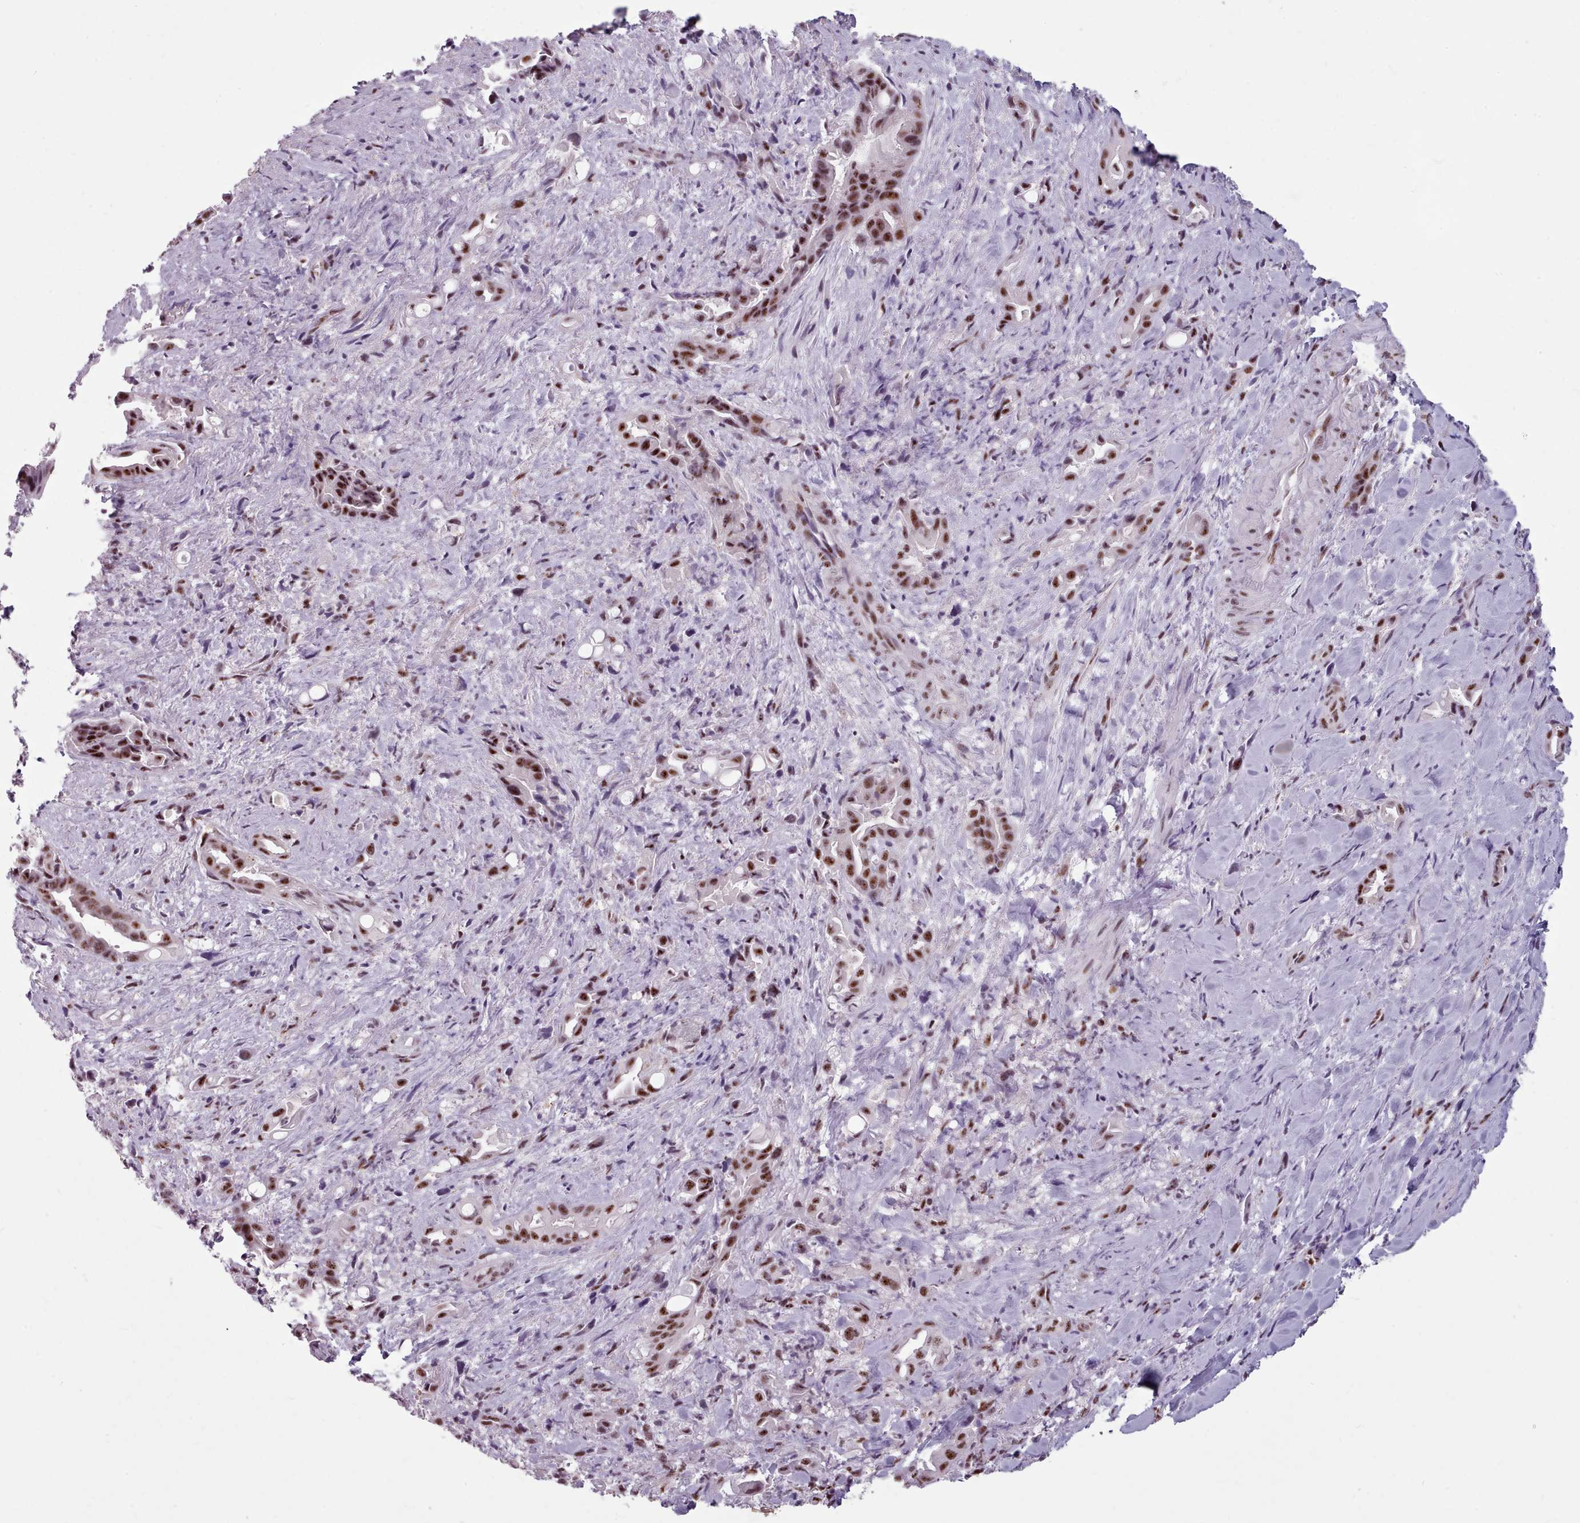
{"staining": {"intensity": "strong", "quantity": ">75%", "location": "nuclear"}, "tissue": "liver cancer", "cell_type": "Tumor cells", "image_type": "cancer", "snomed": [{"axis": "morphology", "description": "Cholangiocarcinoma"}, {"axis": "topography", "description": "Liver"}], "caption": "The immunohistochemical stain labels strong nuclear positivity in tumor cells of liver cholangiocarcinoma tissue.", "gene": "SRRM1", "patient": {"sex": "female", "age": 68}}